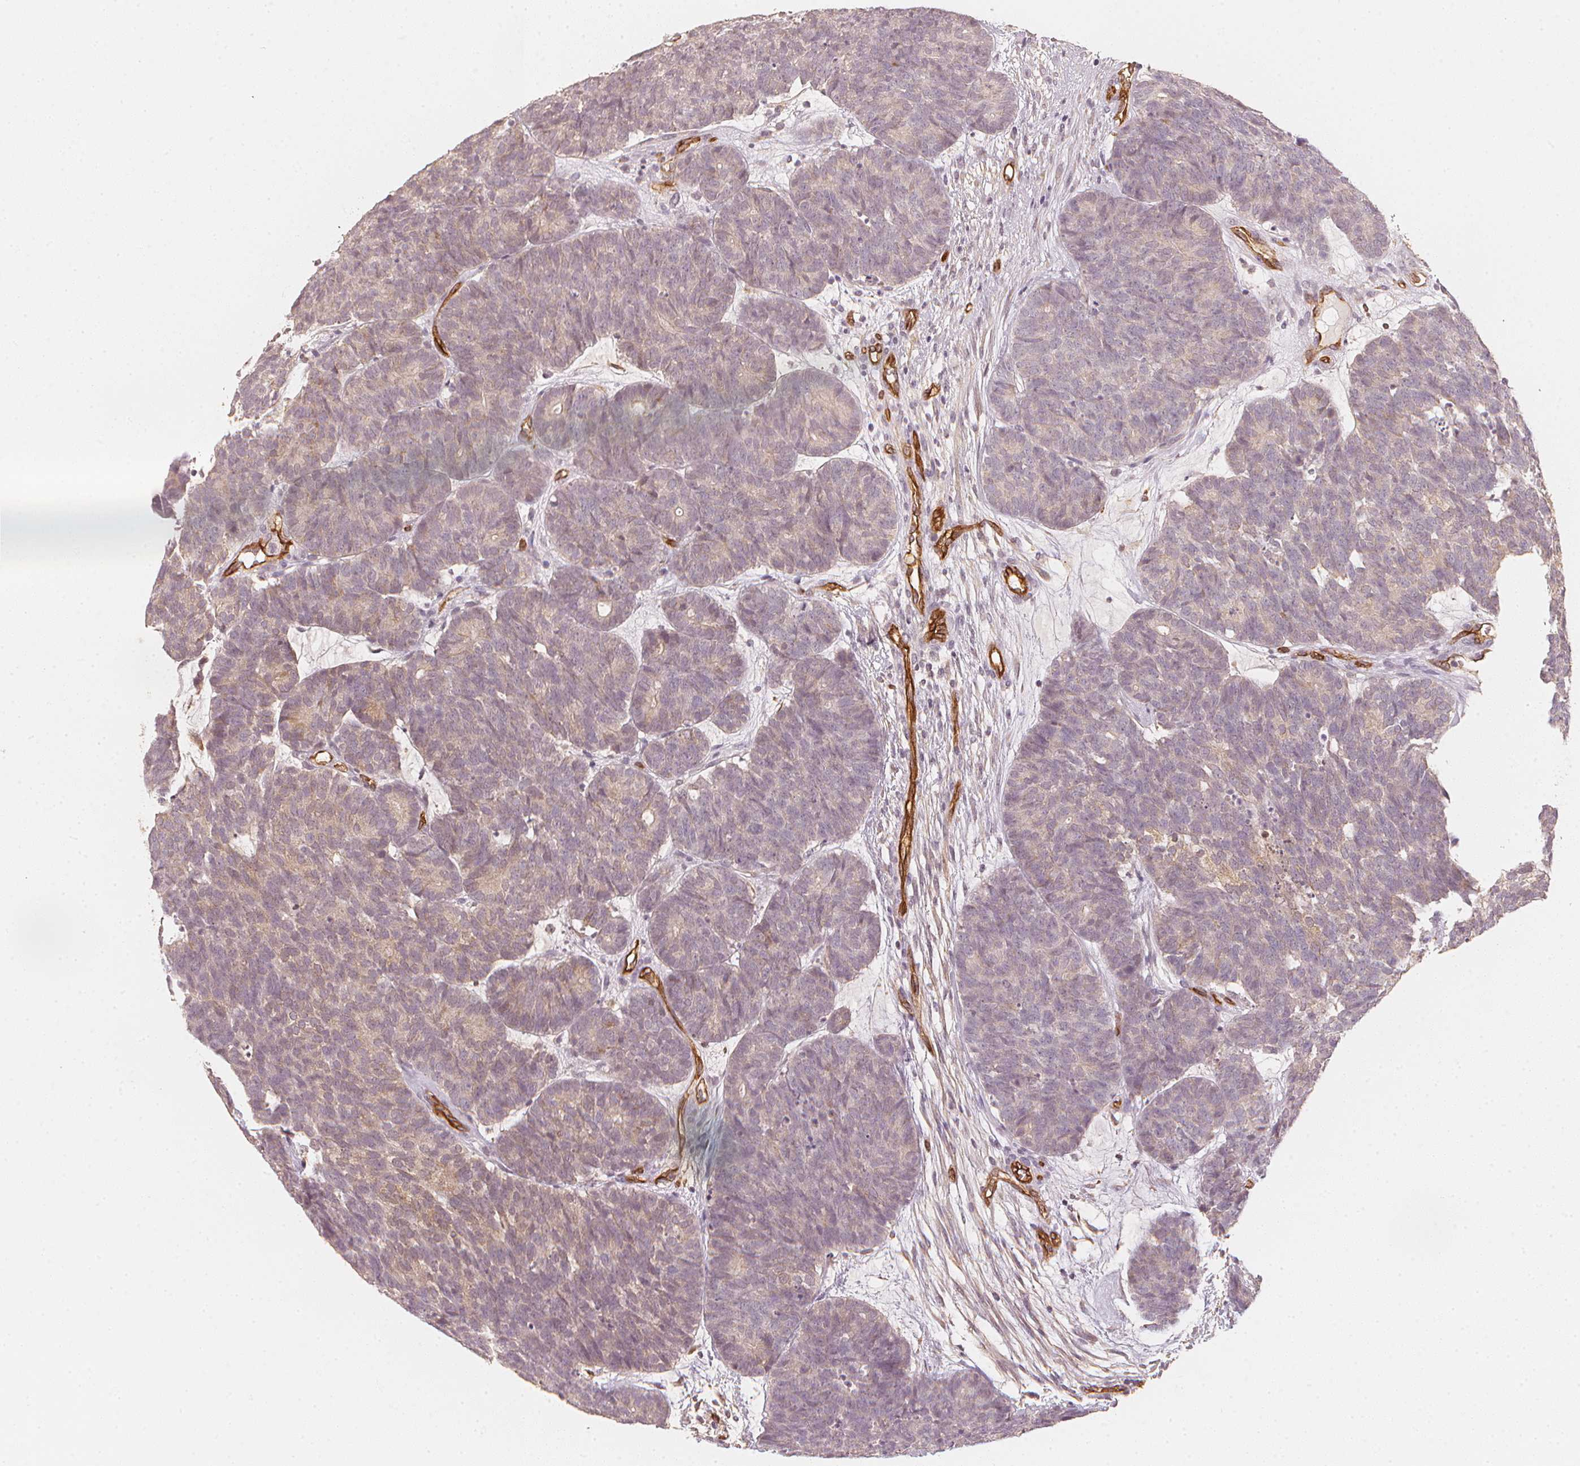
{"staining": {"intensity": "weak", "quantity": "<25%", "location": "cytoplasmic/membranous"}, "tissue": "head and neck cancer", "cell_type": "Tumor cells", "image_type": "cancer", "snomed": [{"axis": "morphology", "description": "Adenocarcinoma, NOS"}, {"axis": "topography", "description": "Head-Neck"}], "caption": "This is a image of immunohistochemistry staining of head and neck cancer (adenocarcinoma), which shows no expression in tumor cells.", "gene": "CIB1", "patient": {"sex": "female", "age": 81}}